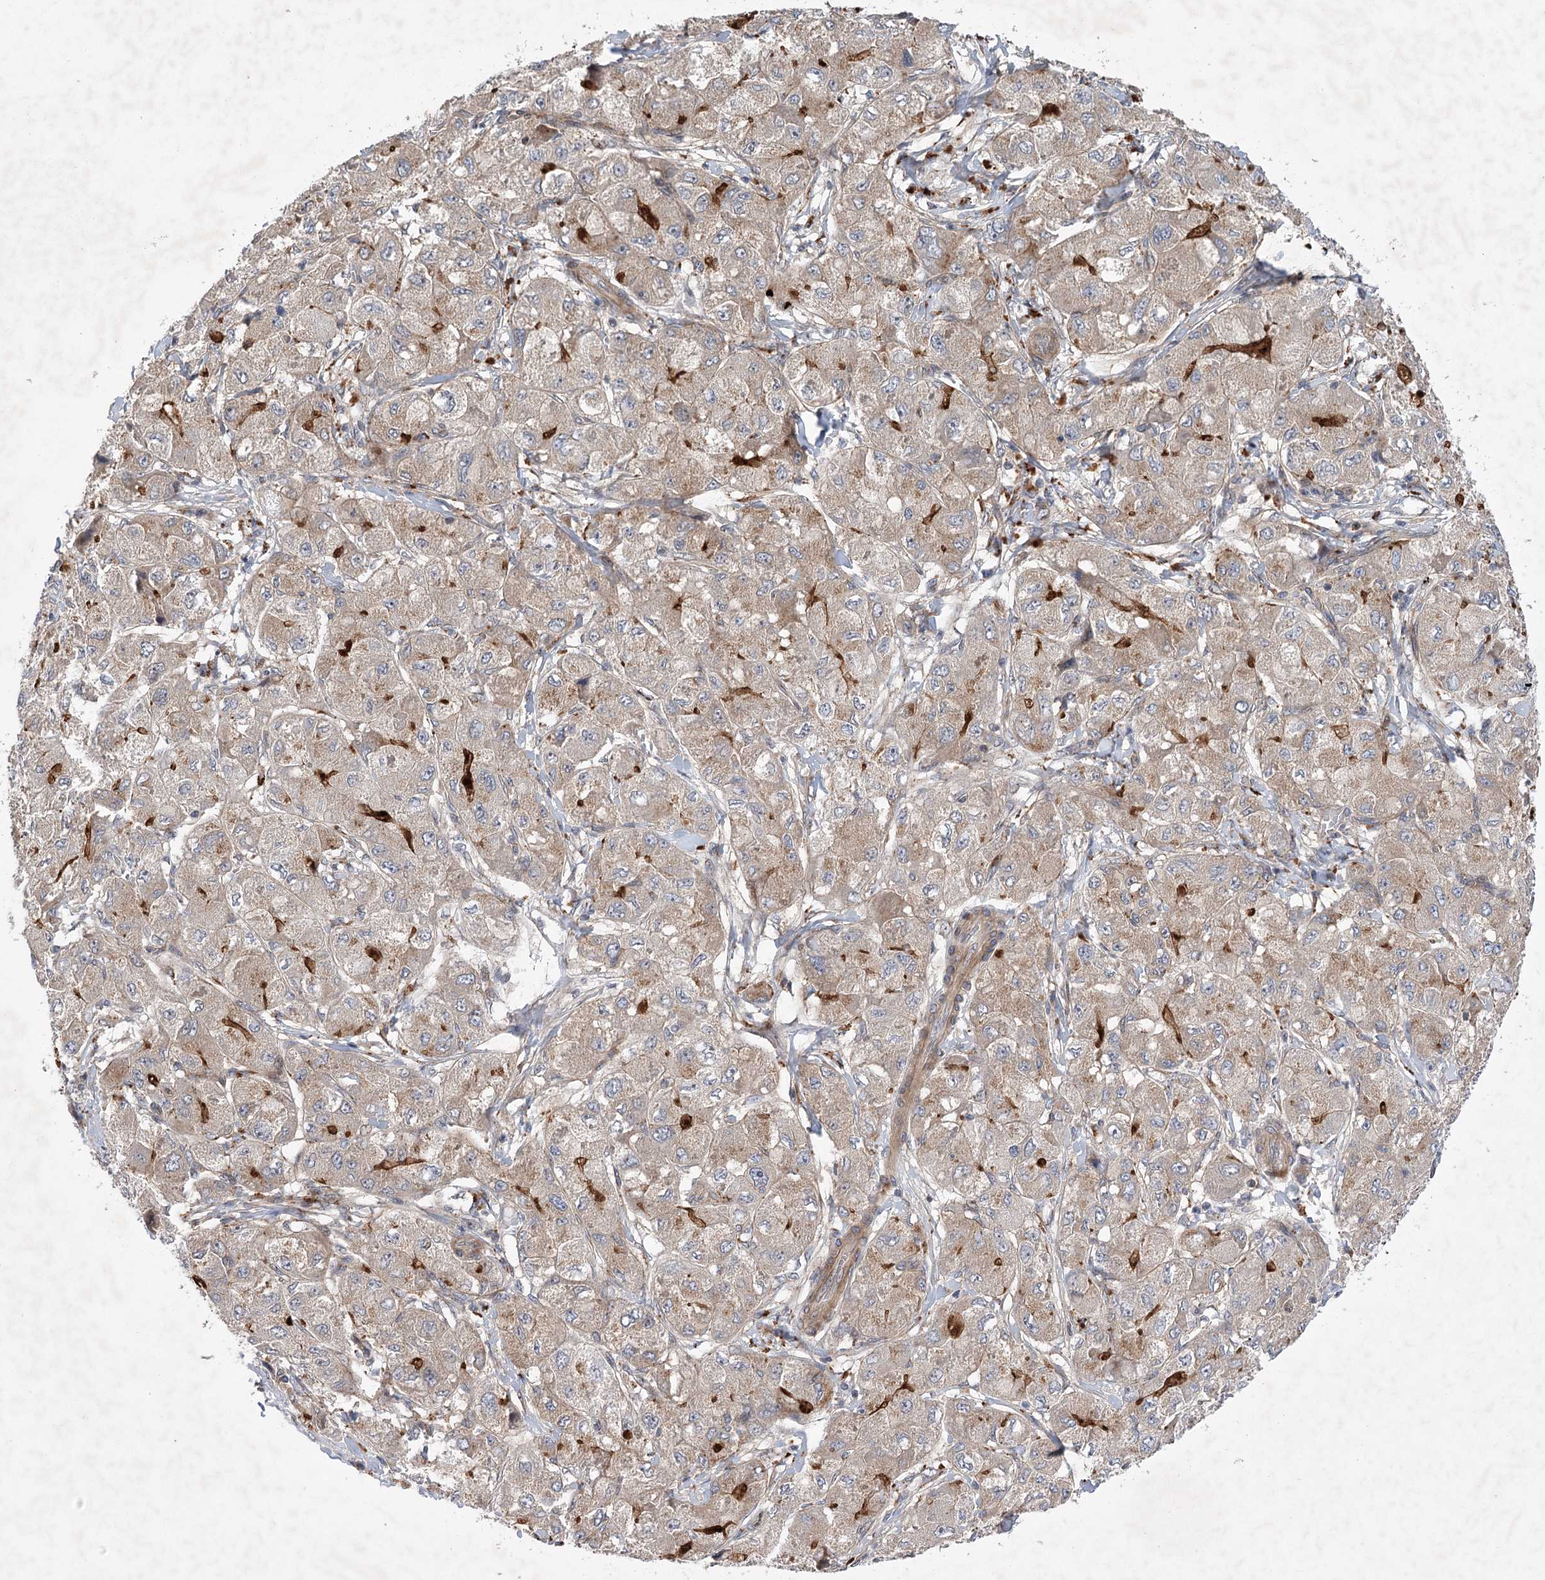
{"staining": {"intensity": "strong", "quantity": "25%-75%", "location": "cytoplasmic/membranous"}, "tissue": "liver cancer", "cell_type": "Tumor cells", "image_type": "cancer", "snomed": [{"axis": "morphology", "description": "Carcinoma, Hepatocellular, NOS"}, {"axis": "topography", "description": "Liver"}], "caption": "The histopathology image demonstrates a brown stain indicating the presence of a protein in the cytoplasmic/membranous of tumor cells in liver cancer (hepatocellular carcinoma). The staining was performed using DAB, with brown indicating positive protein expression. Nuclei are stained blue with hematoxylin.", "gene": "METTL24", "patient": {"sex": "male", "age": 80}}